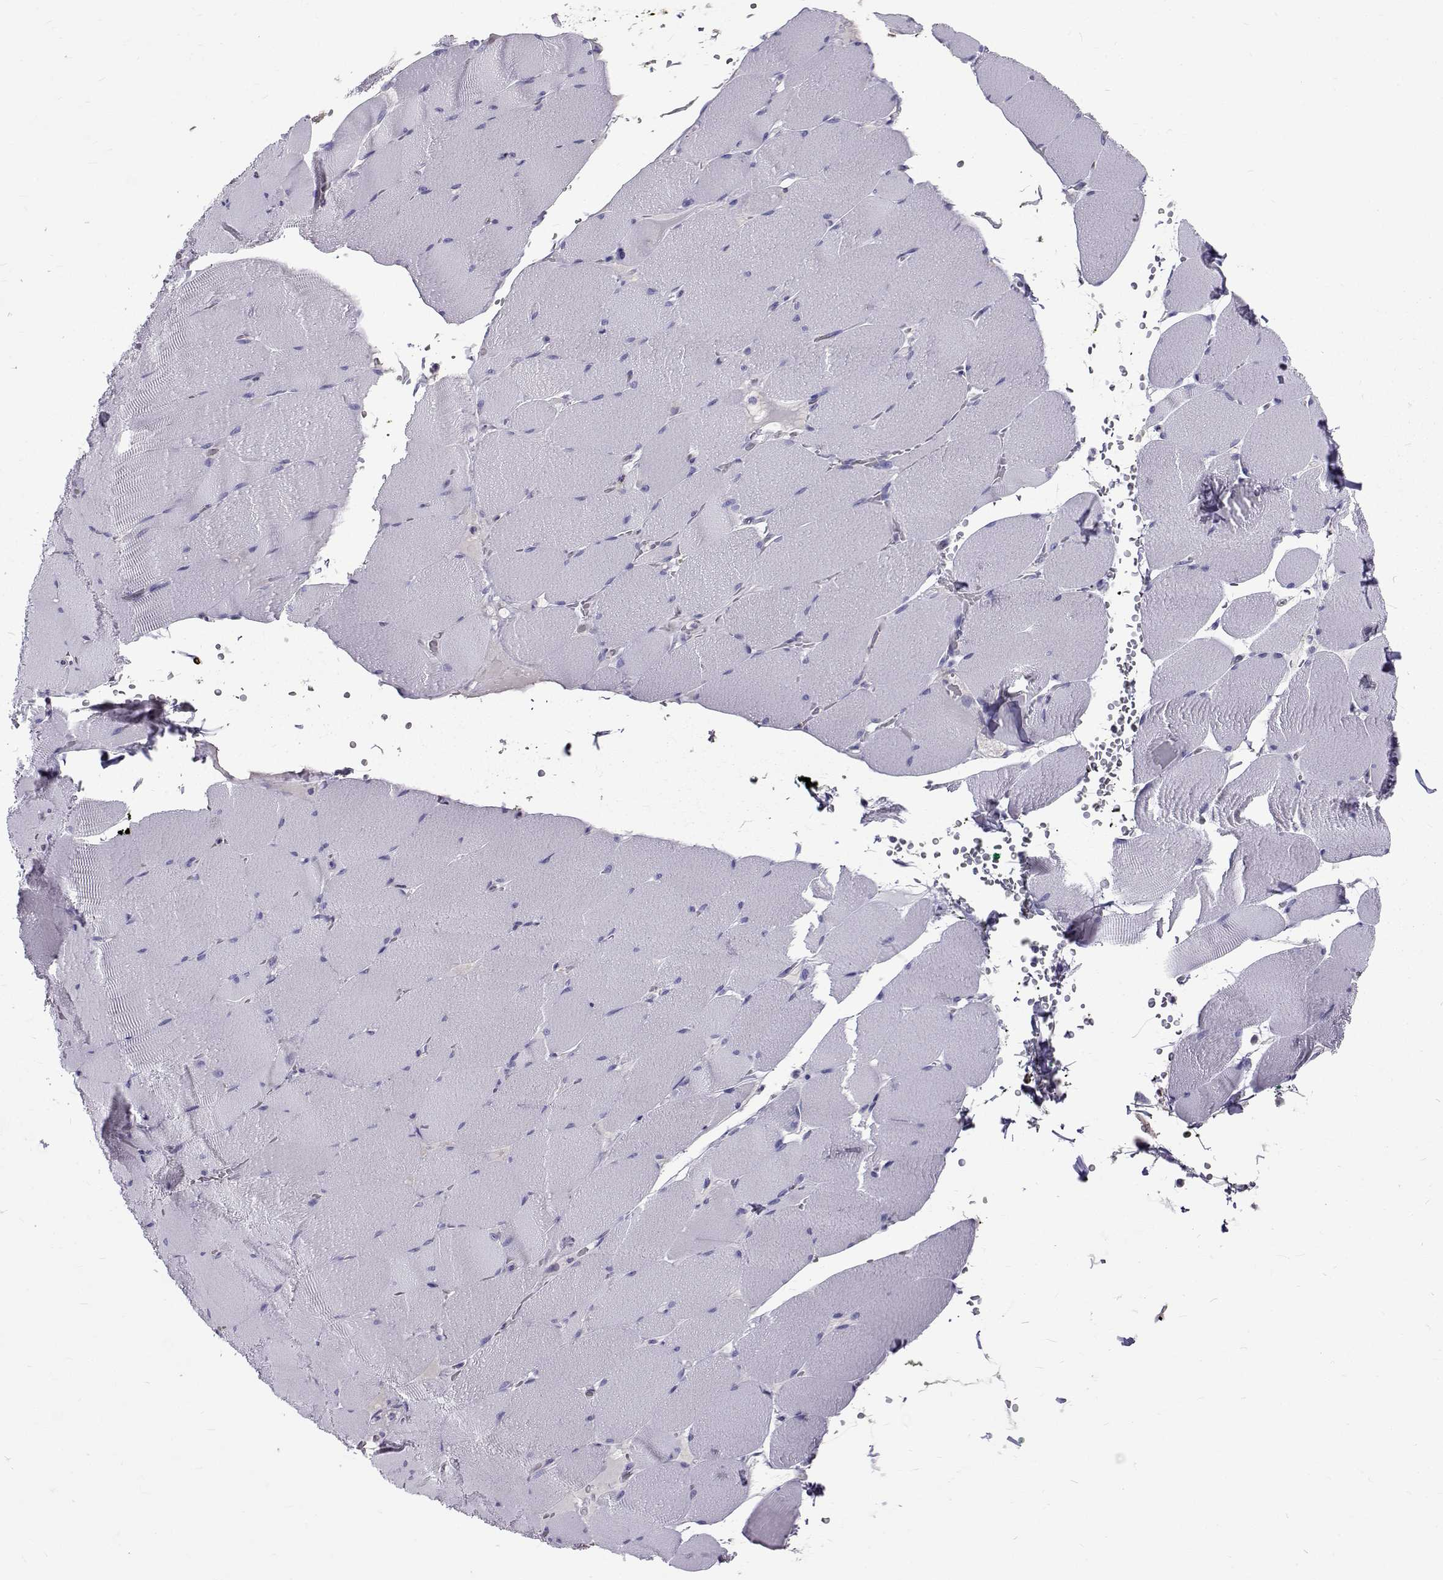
{"staining": {"intensity": "negative", "quantity": "none", "location": "none"}, "tissue": "skeletal muscle", "cell_type": "Myocytes", "image_type": "normal", "snomed": [{"axis": "morphology", "description": "Normal tissue, NOS"}, {"axis": "topography", "description": "Skeletal muscle"}], "caption": "Human skeletal muscle stained for a protein using immunohistochemistry (IHC) demonstrates no expression in myocytes.", "gene": "IGSF1", "patient": {"sex": "male", "age": 56}}